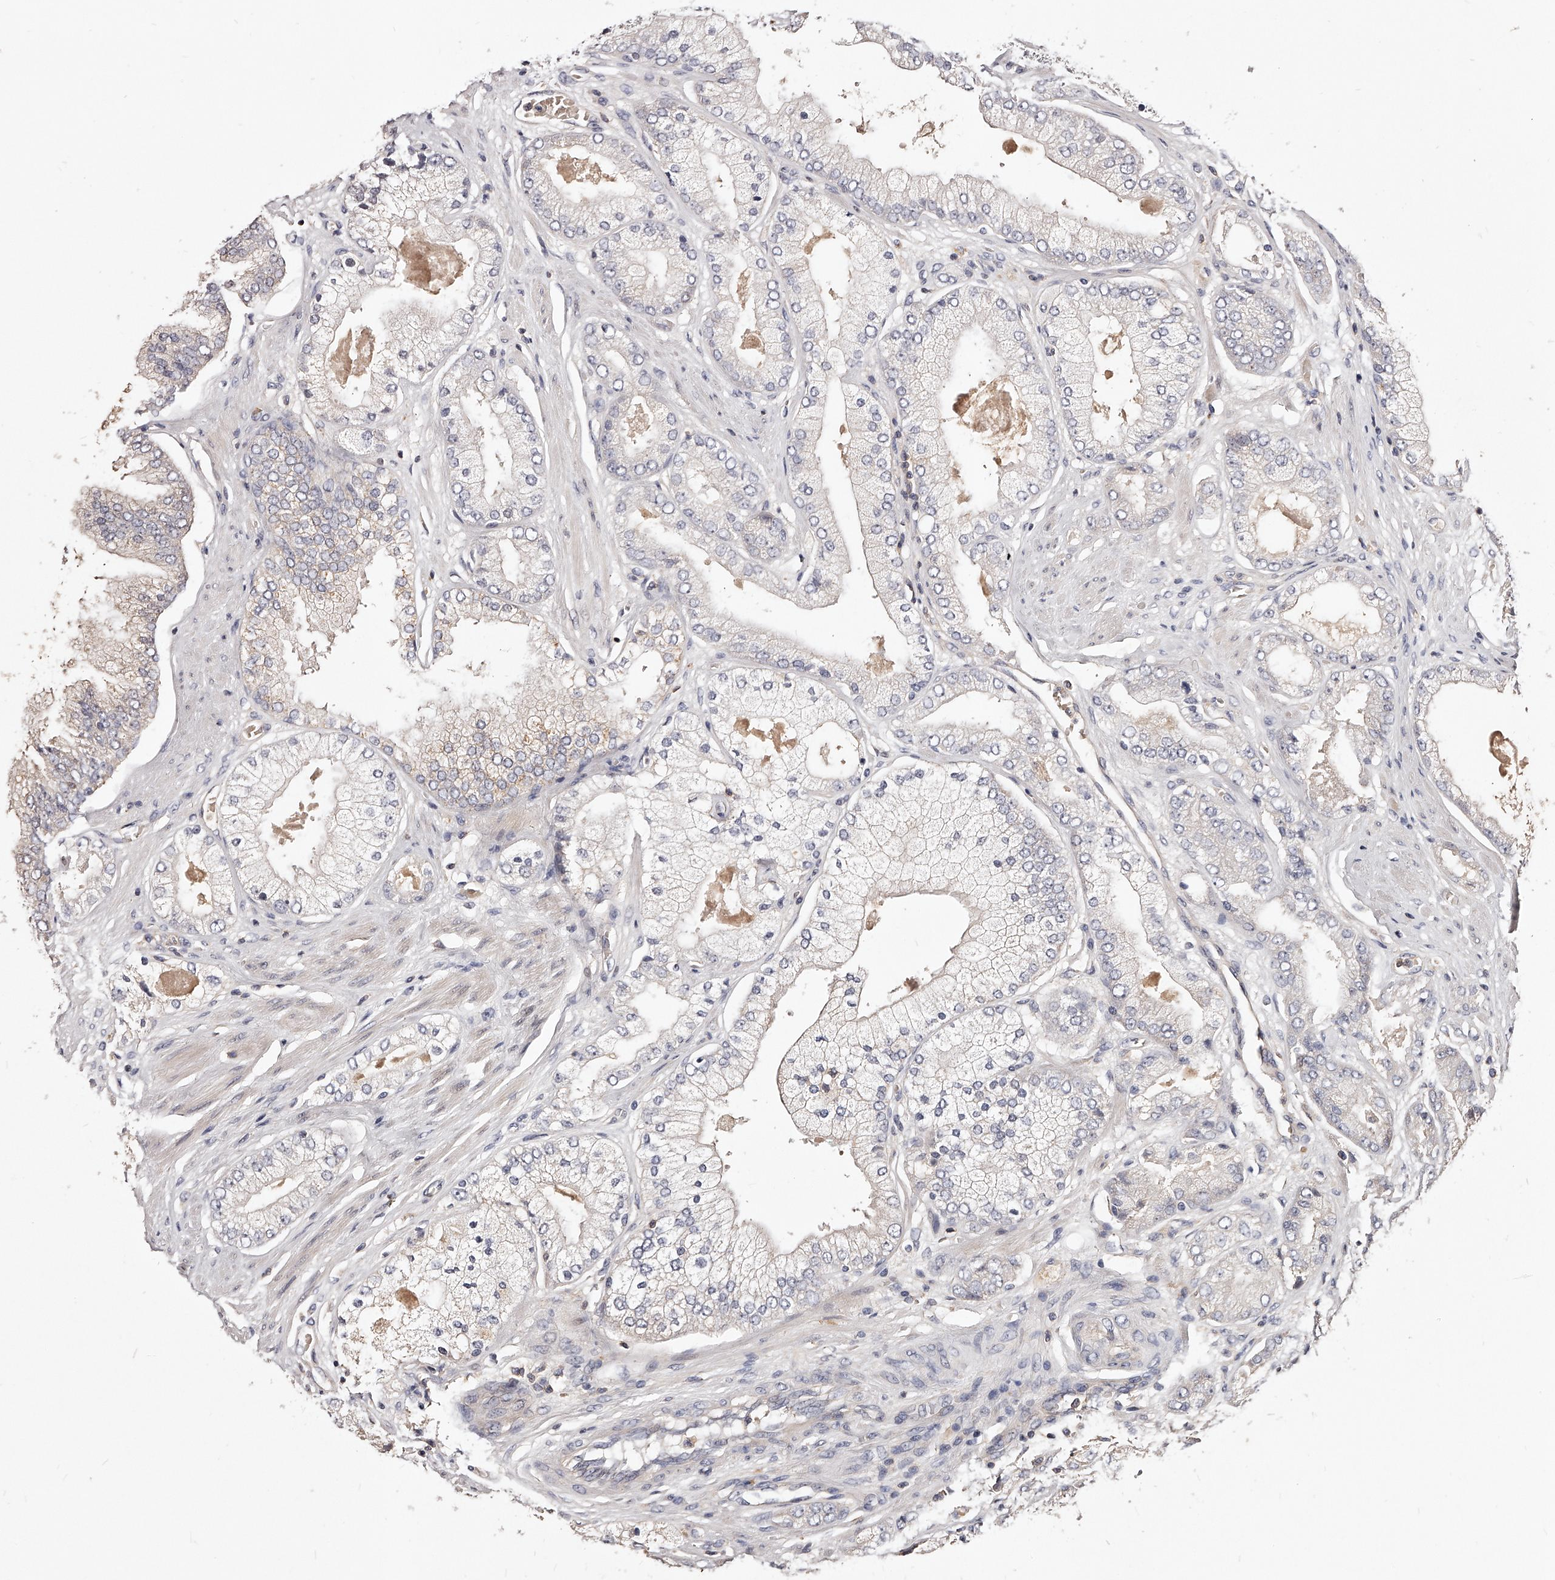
{"staining": {"intensity": "negative", "quantity": "none", "location": "none"}, "tissue": "prostate cancer", "cell_type": "Tumor cells", "image_type": "cancer", "snomed": [{"axis": "morphology", "description": "Adenocarcinoma, High grade"}, {"axis": "topography", "description": "Prostate"}], "caption": "This is an immunohistochemistry image of prostate cancer. There is no staining in tumor cells.", "gene": "PHACTR1", "patient": {"sex": "male", "age": 58}}